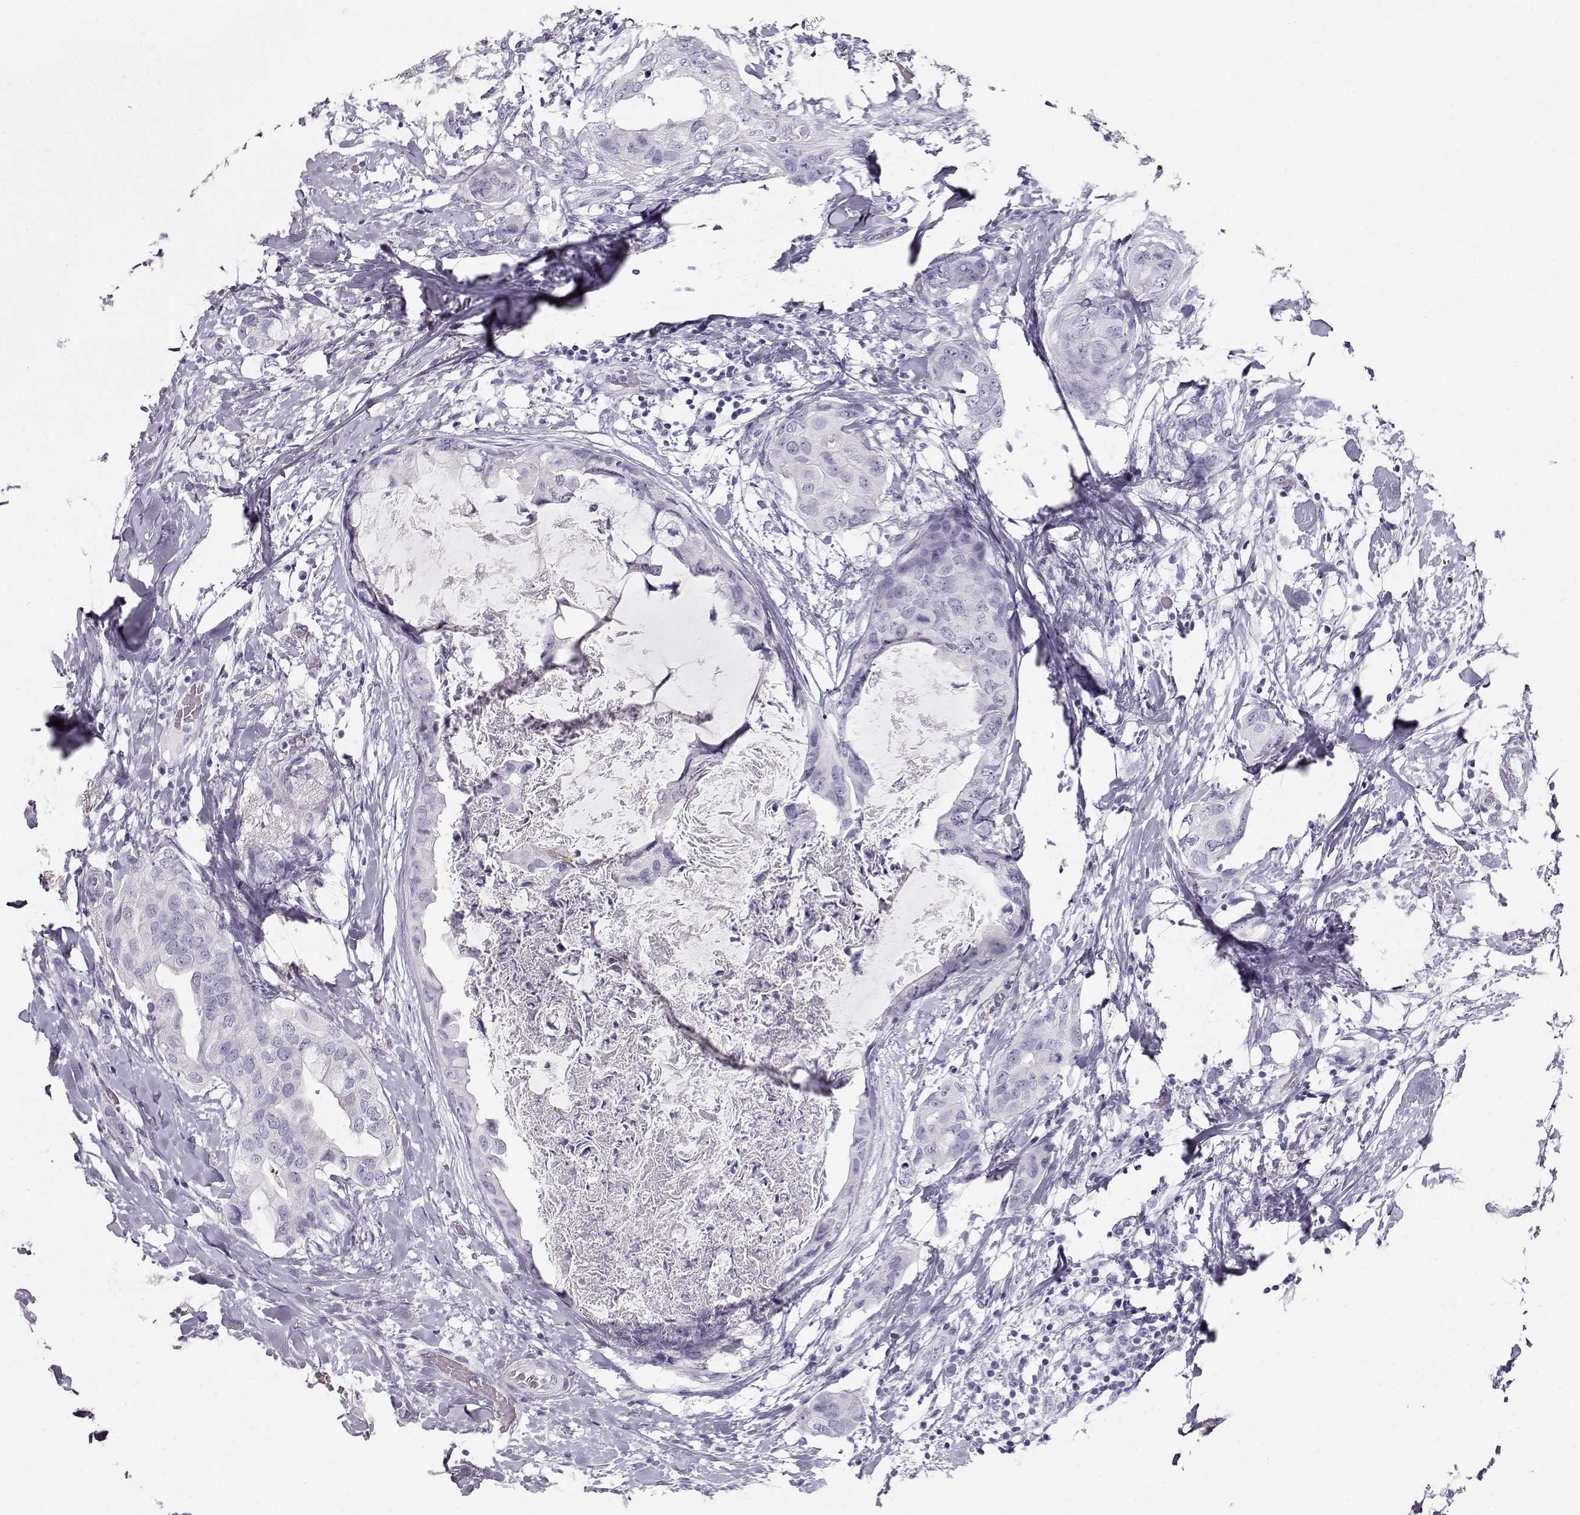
{"staining": {"intensity": "negative", "quantity": "none", "location": "none"}, "tissue": "breast cancer", "cell_type": "Tumor cells", "image_type": "cancer", "snomed": [{"axis": "morphology", "description": "Normal tissue, NOS"}, {"axis": "morphology", "description": "Duct carcinoma"}, {"axis": "topography", "description": "Breast"}], "caption": "Immunohistochemistry of human breast infiltrating ductal carcinoma reveals no staining in tumor cells.", "gene": "MAGEC1", "patient": {"sex": "female", "age": 40}}